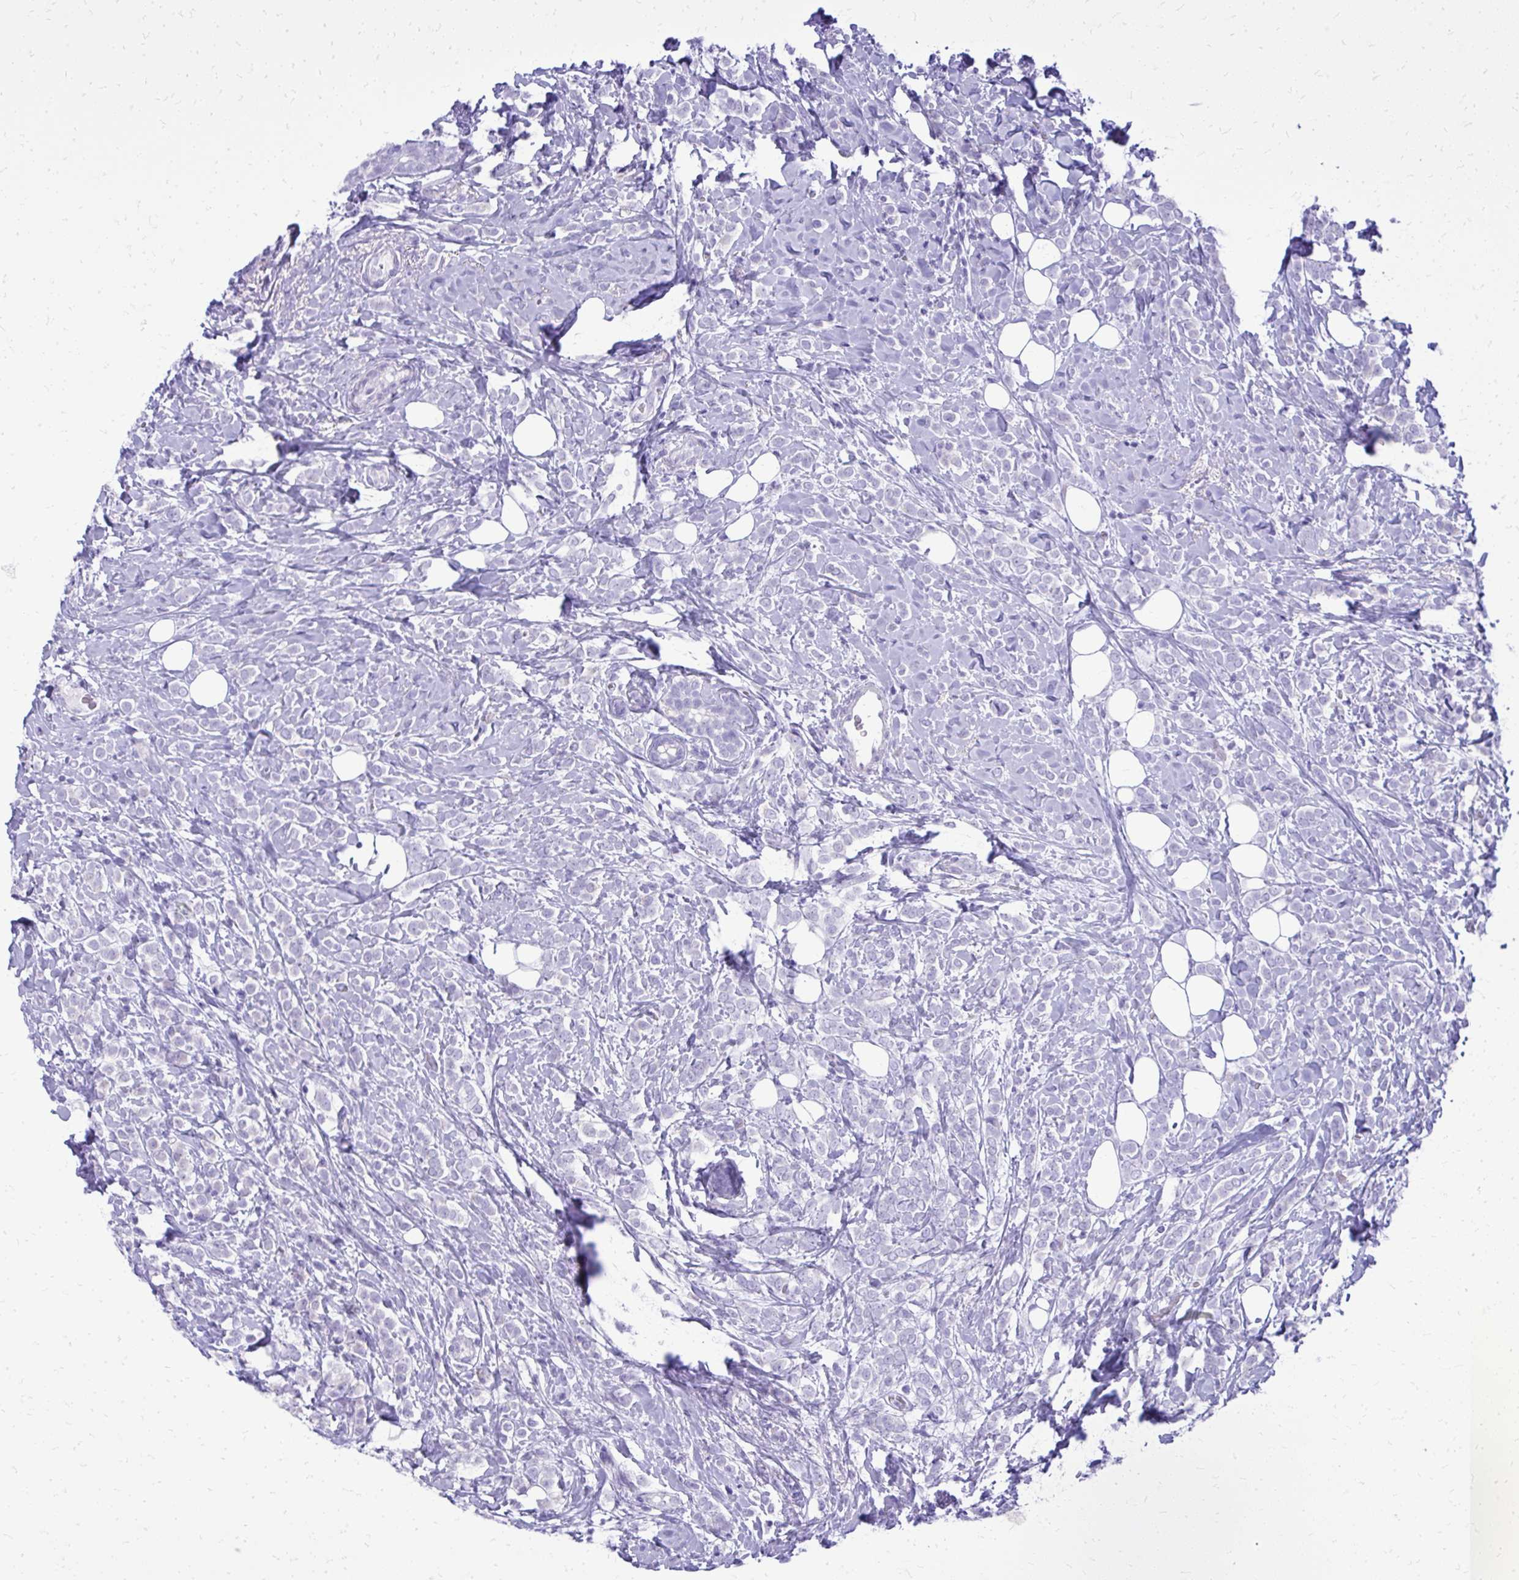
{"staining": {"intensity": "negative", "quantity": "none", "location": "none"}, "tissue": "breast cancer", "cell_type": "Tumor cells", "image_type": "cancer", "snomed": [{"axis": "morphology", "description": "Lobular carcinoma"}, {"axis": "topography", "description": "Breast"}], "caption": "Immunohistochemical staining of breast cancer (lobular carcinoma) demonstrates no significant staining in tumor cells. (DAB (3,3'-diaminobenzidine) immunohistochemistry with hematoxylin counter stain).", "gene": "BCL6B", "patient": {"sex": "female", "age": 49}}